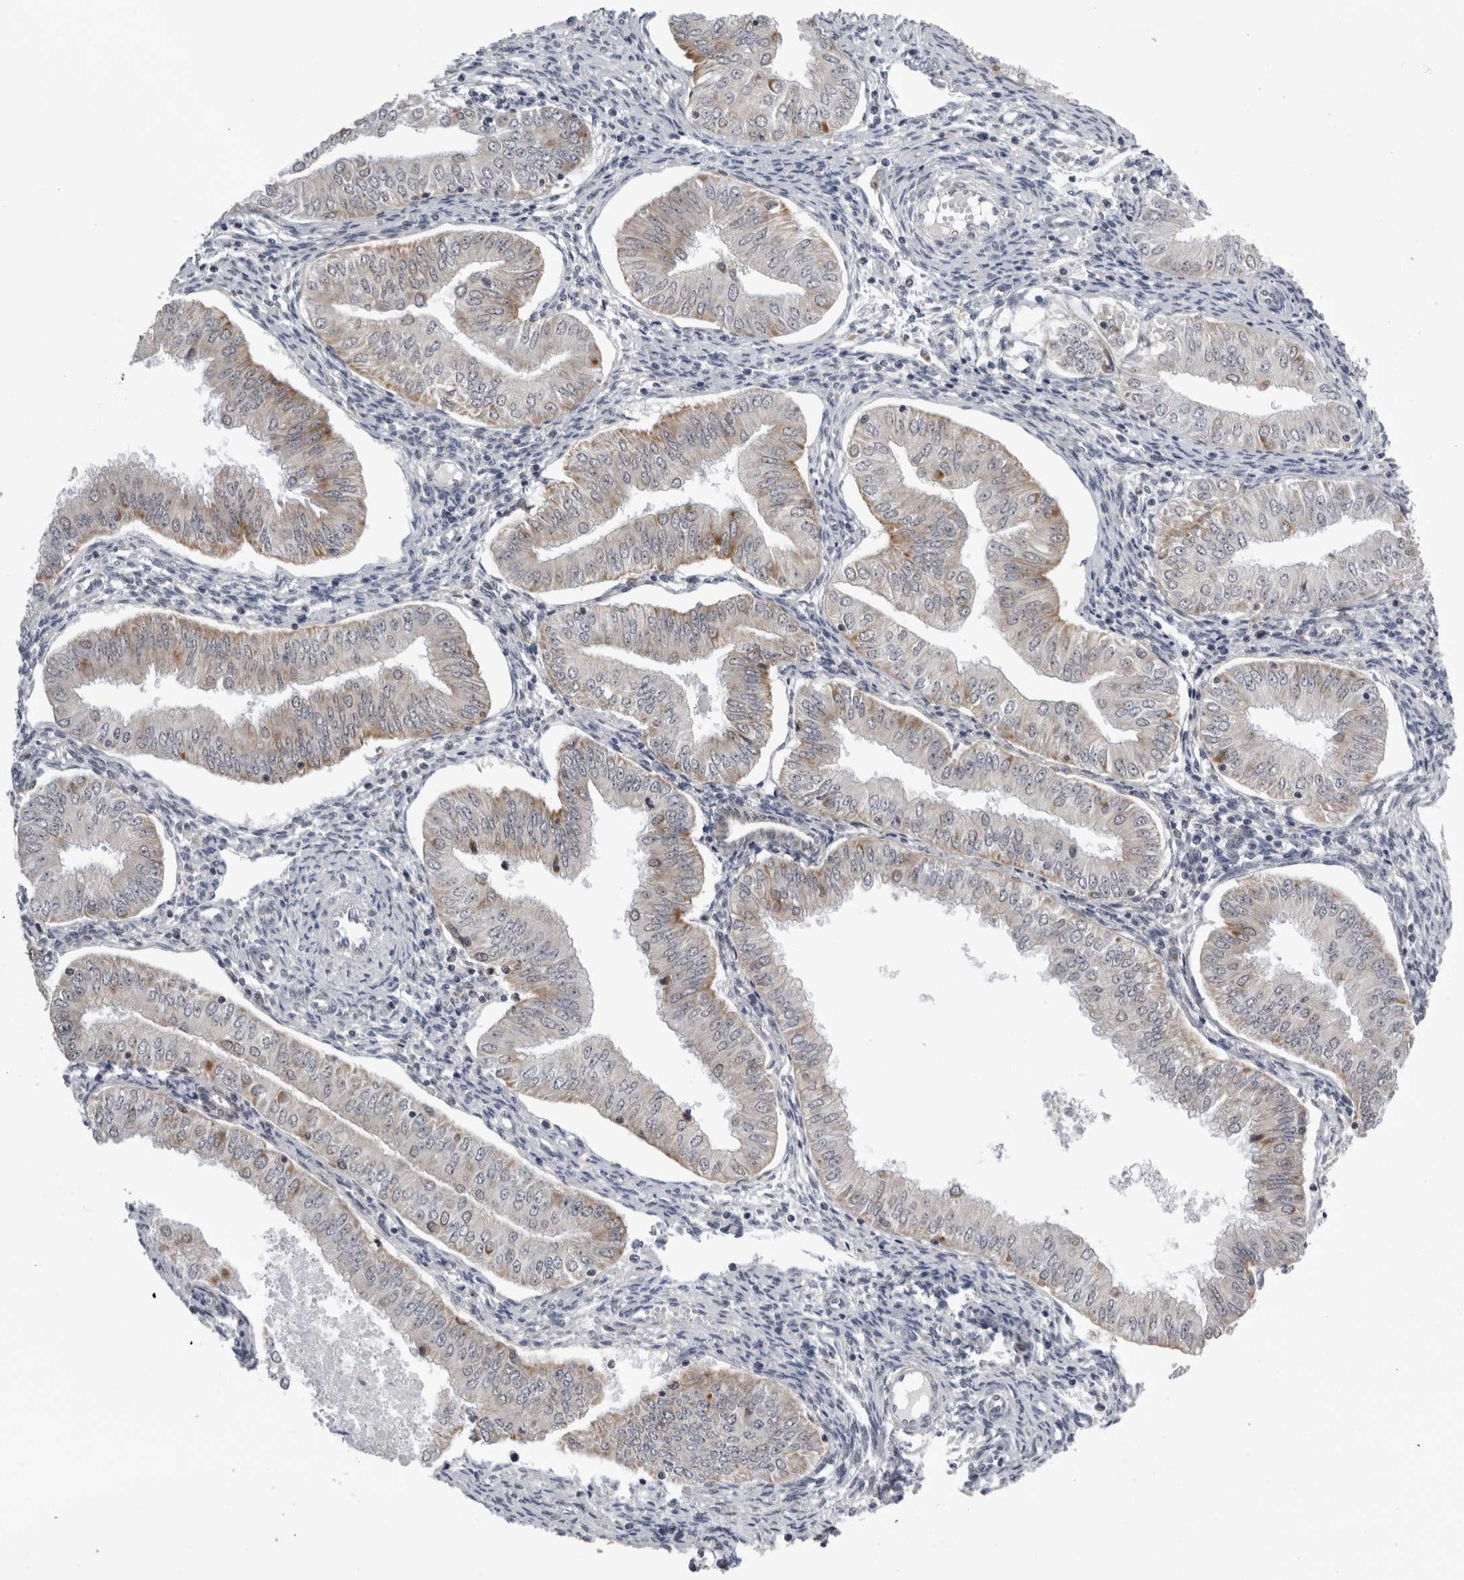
{"staining": {"intensity": "weak", "quantity": "<25%", "location": "cytoplasmic/membranous"}, "tissue": "endometrial cancer", "cell_type": "Tumor cells", "image_type": "cancer", "snomed": [{"axis": "morphology", "description": "Normal tissue, NOS"}, {"axis": "morphology", "description": "Adenocarcinoma, NOS"}, {"axis": "topography", "description": "Endometrium"}], "caption": "The IHC photomicrograph has no significant staining in tumor cells of endometrial adenocarcinoma tissue.", "gene": "CPT2", "patient": {"sex": "female", "age": 53}}